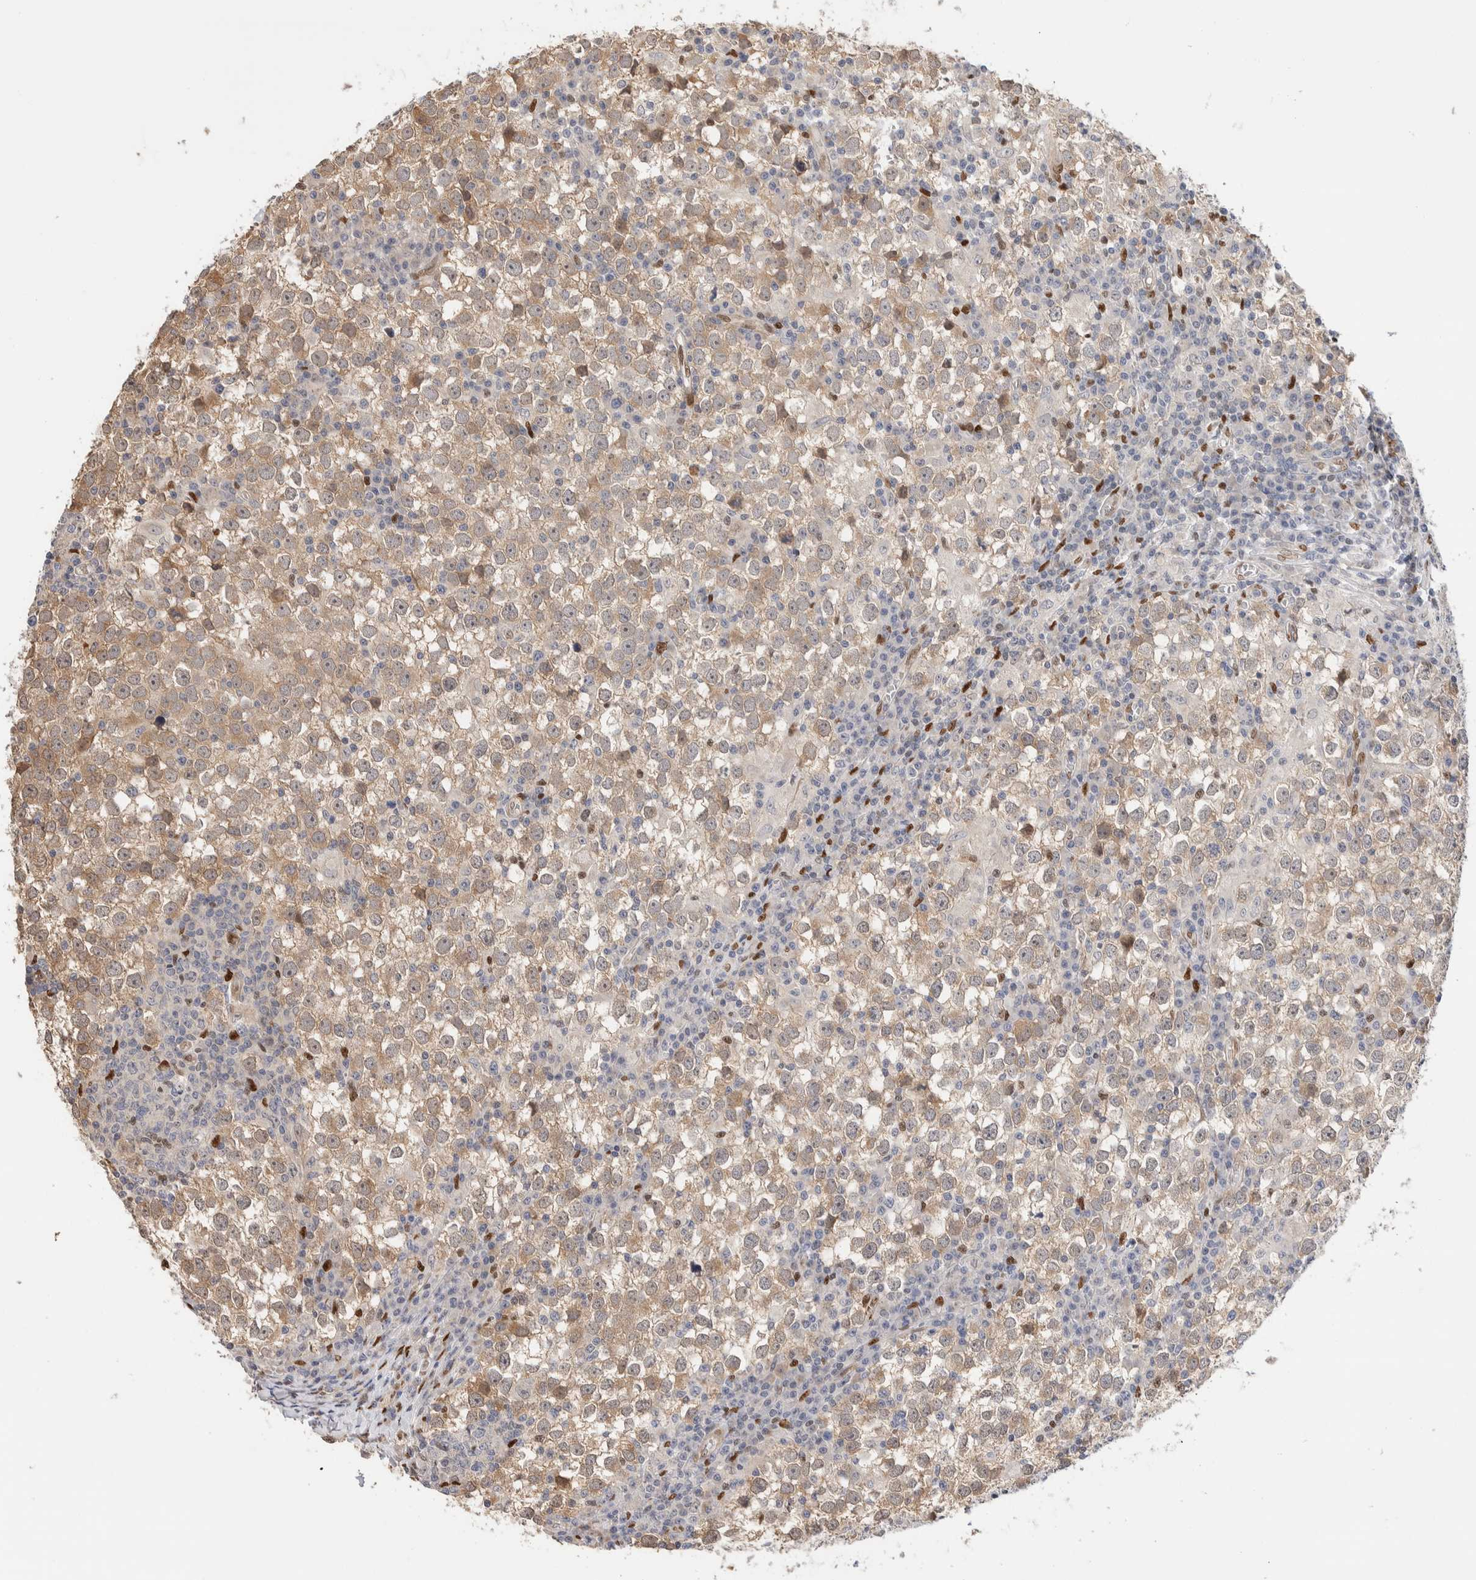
{"staining": {"intensity": "weak", "quantity": ">75%", "location": "cytoplasmic/membranous"}, "tissue": "testis cancer", "cell_type": "Tumor cells", "image_type": "cancer", "snomed": [{"axis": "morphology", "description": "Seminoma, NOS"}, {"axis": "topography", "description": "Testis"}], "caption": "A photomicrograph of human testis cancer (seminoma) stained for a protein shows weak cytoplasmic/membranous brown staining in tumor cells. (DAB (3,3'-diaminobenzidine) = brown stain, brightfield microscopy at high magnification).", "gene": "NSMAF", "patient": {"sex": "male", "age": 65}}